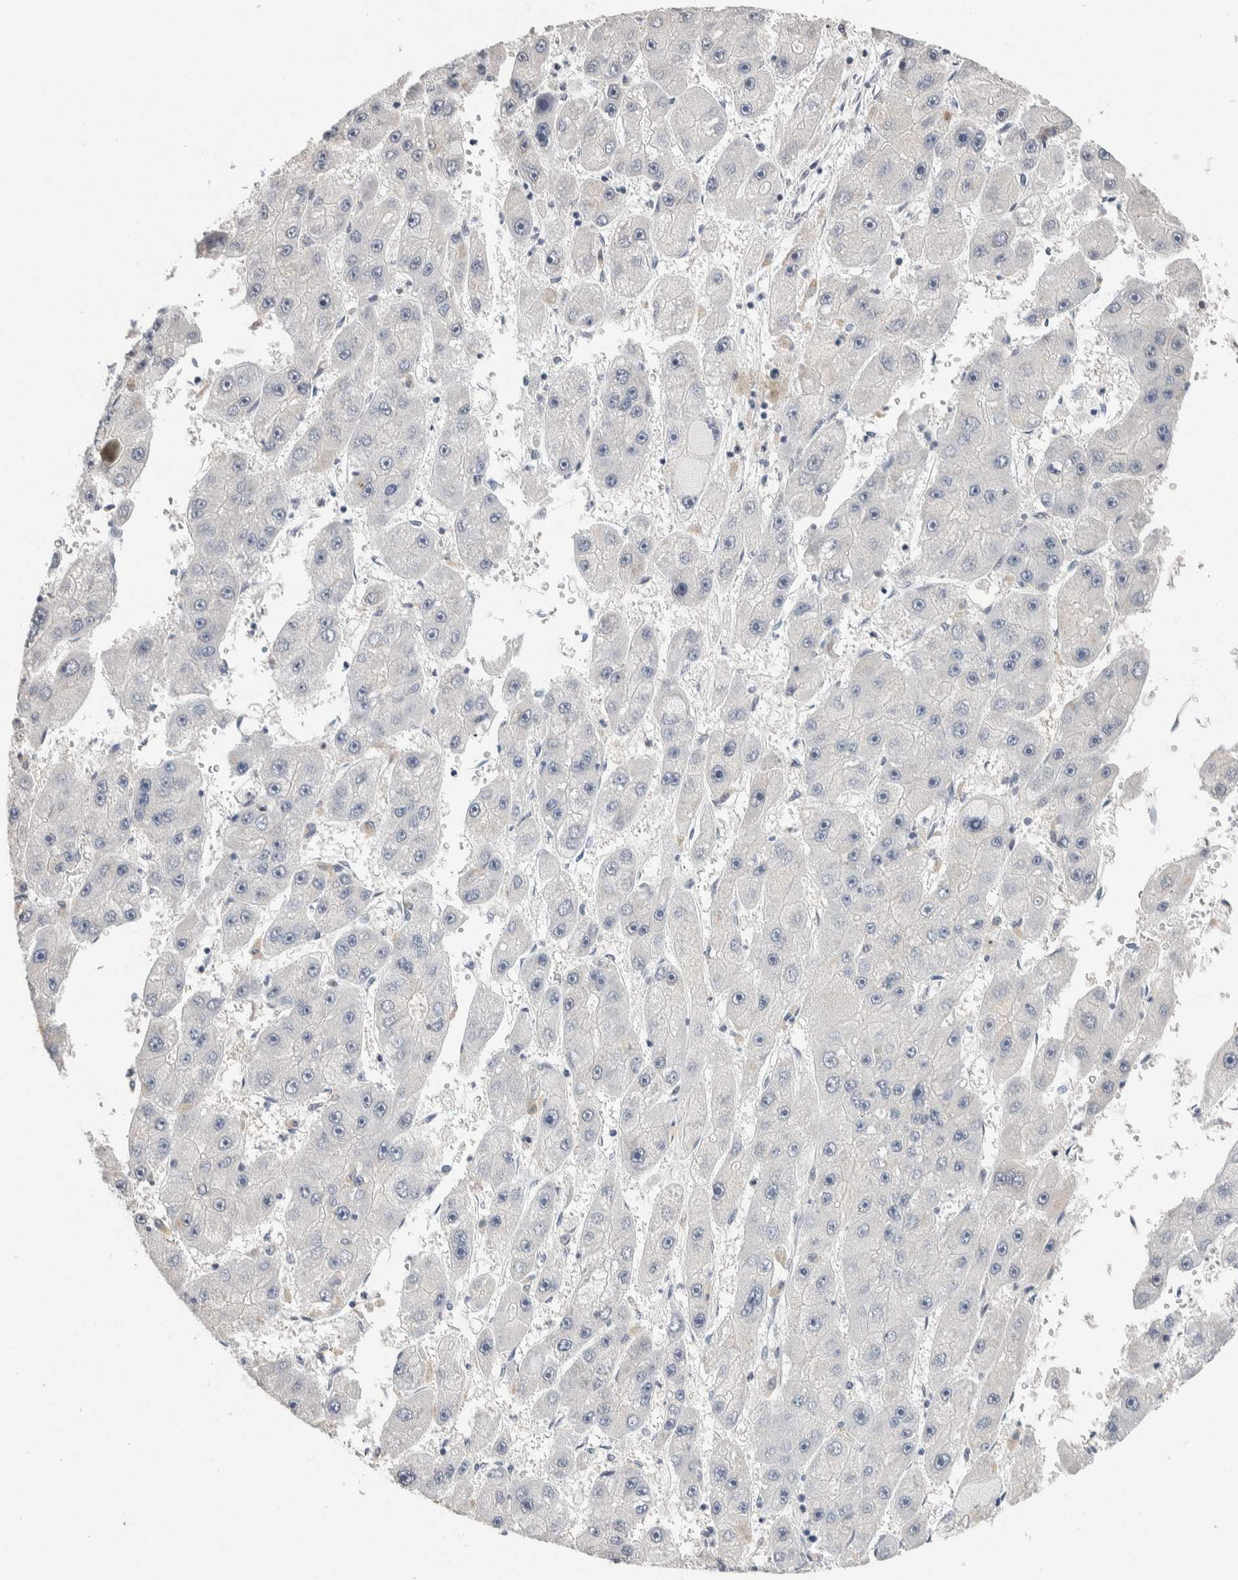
{"staining": {"intensity": "negative", "quantity": "none", "location": "none"}, "tissue": "liver cancer", "cell_type": "Tumor cells", "image_type": "cancer", "snomed": [{"axis": "morphology", "description": "Carcinoma, Hepatocellular, NOS"}, {"axis": "topography", "description": "Liver"}], "caption": "This is an IHC image of liver cancer. There is no staining in tumor cells.", "gene": "SCN2A", "patient": {"sex": "female", "age": 61}}